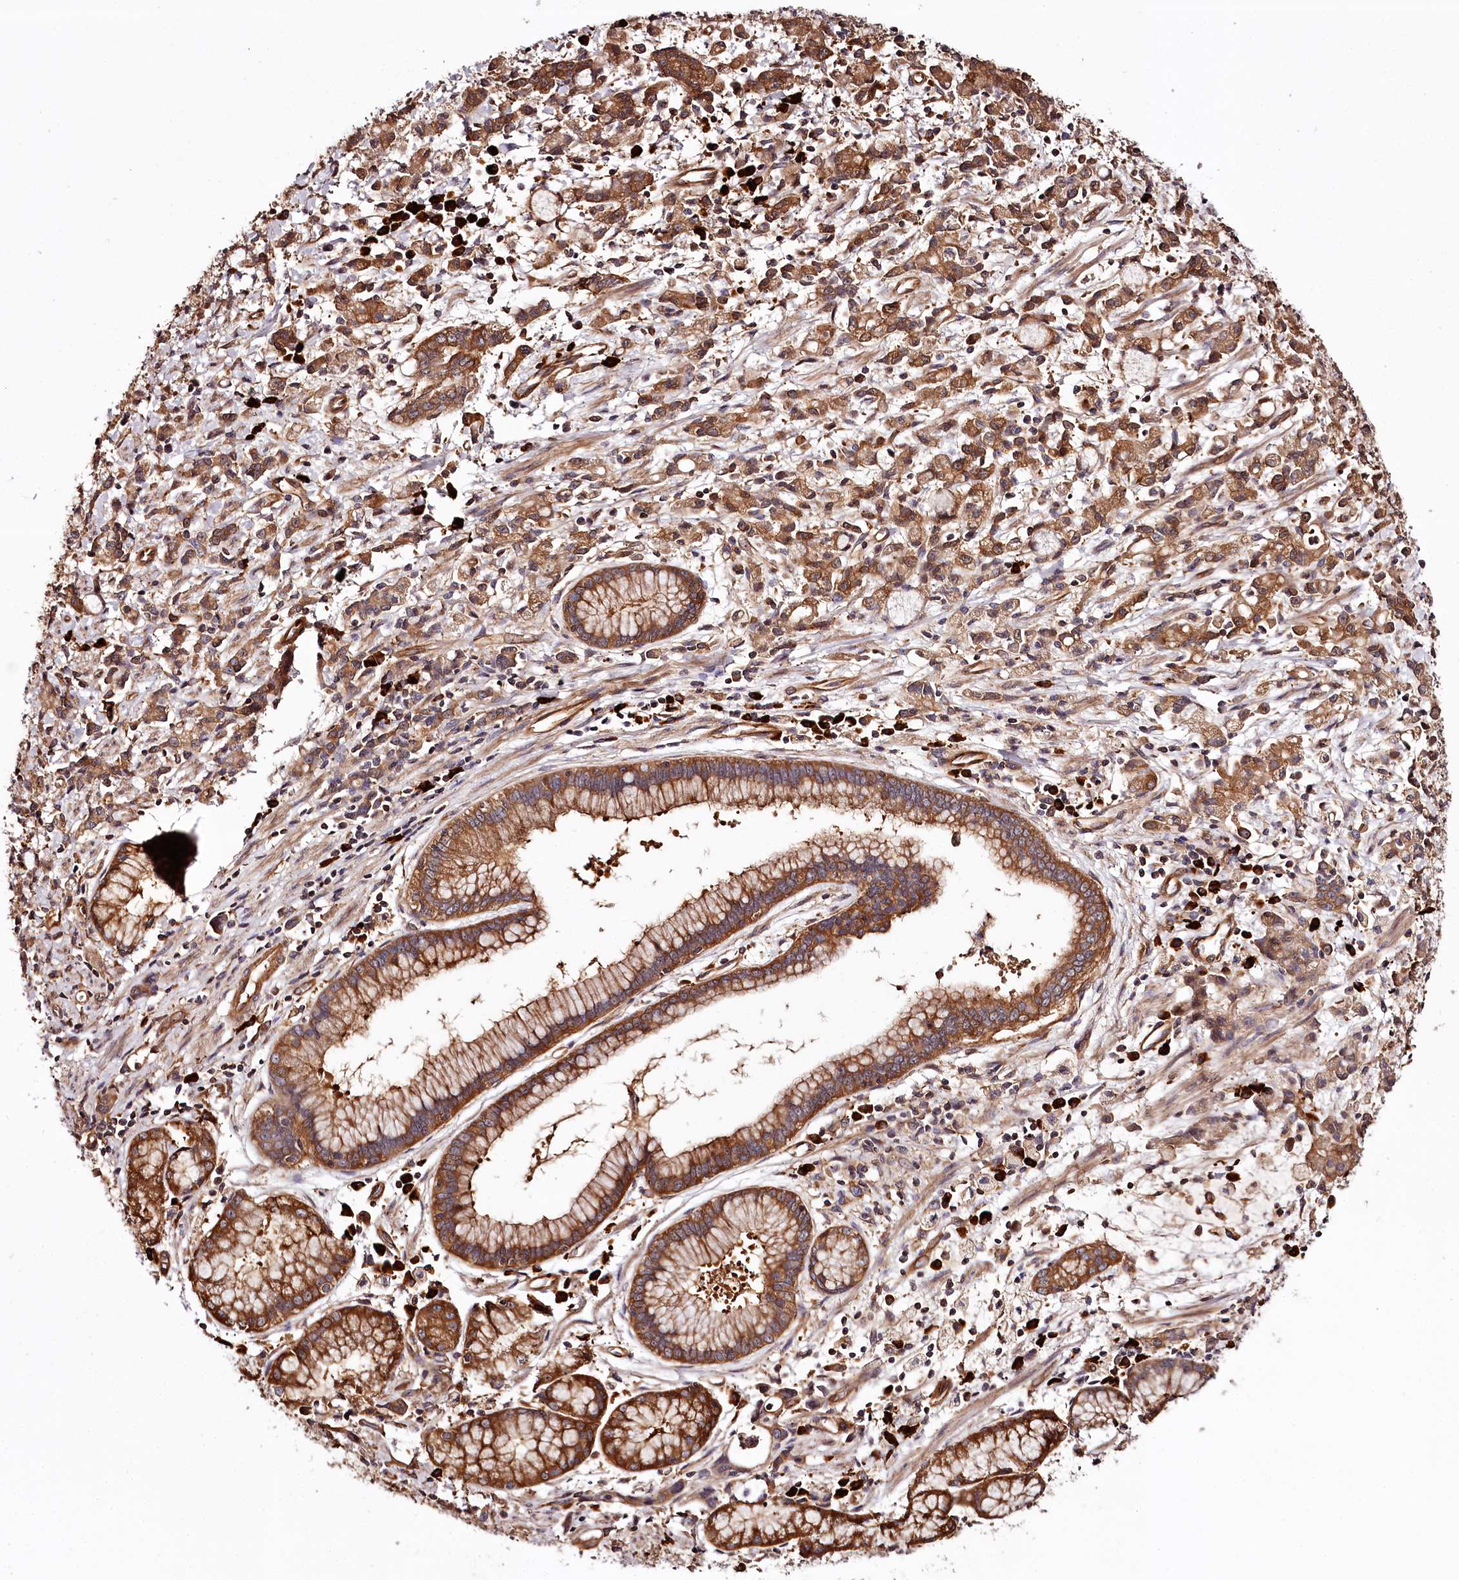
{"staining": {"intensity": "moderate", "quantity": ">75%", "location": "cytoplasmic/membranous"}, "tissue": "stomach cancer", "cell_type": "Tumor cells", "image_type": "cancer", "snomed": [{"axis": "morphology", "description": "Adenocarcinoma, NOS"}, {"axis": "topography", "description": "Stomach, lower"}], "caption": "Moderate cytoplasmic/membranous protein positivity is present in approximately >75% of tumor cells in stomach adenocarcinoma. (Brightfield microscopy of DAB IHC at high magnification).", "gene": "TARS1", "patient": {"sex": "female", "age": 43}}